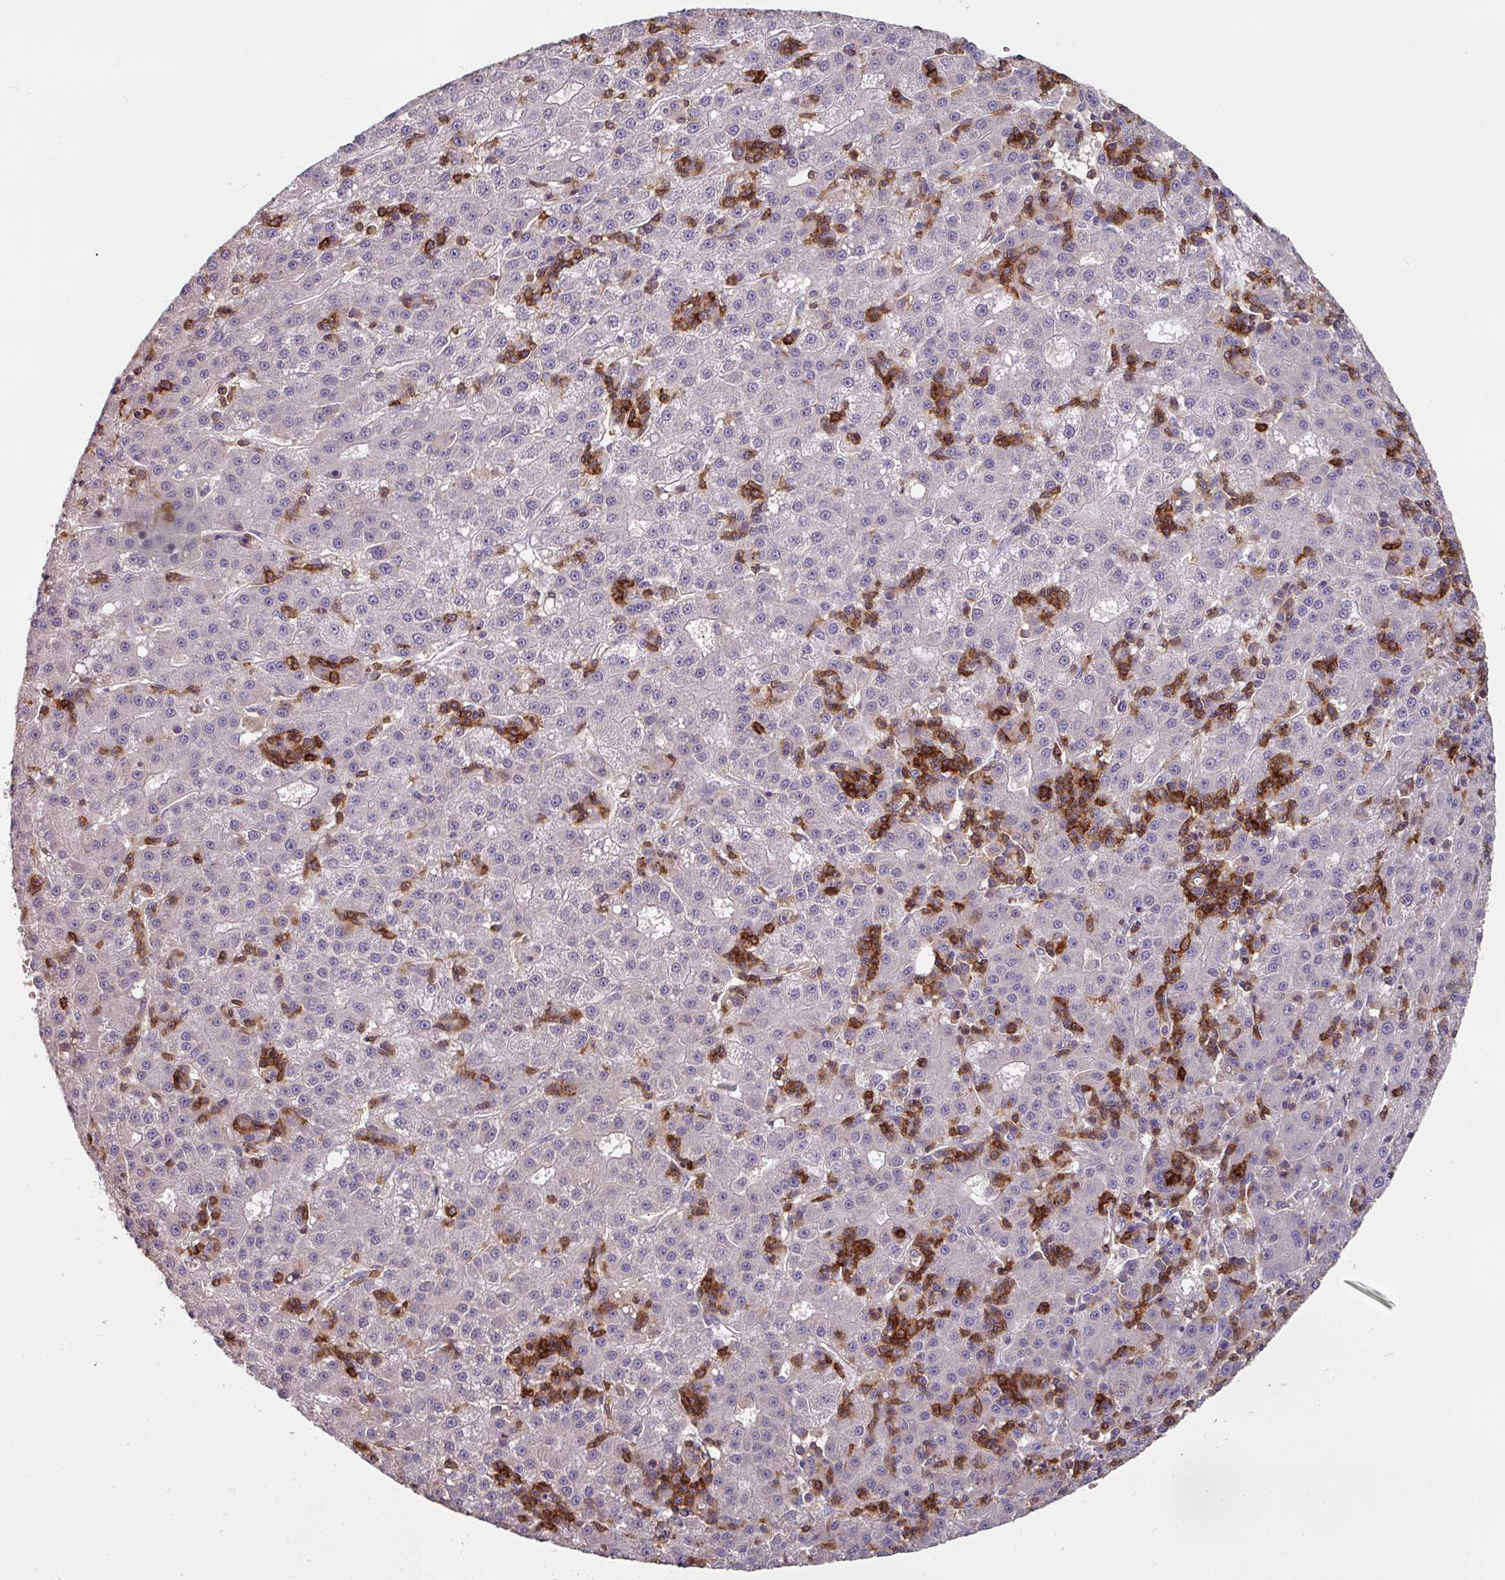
{"staining": {"intensity": "negative", "quantity": "none", "location": "none"}, "tissue": "liver cancer", "cell_type": "Tumor cells", "image_type": "cancer", "snomed": [{"axis": "morphology", "description": "Carcinoma, Hepatocellular, NOS"}, {"axis": "topography", "description": "Liver"}], "caption": "This is a micrograph of IHC staining of liver hepatocellular carcinoma, which shows no positivity in tumor cells. The staining is performed using DAB brown chromogen with nuclei counter-stained in using hematoxylin.", "gene": "CD3G", "patient": {"sex": "male", "age": 76}}